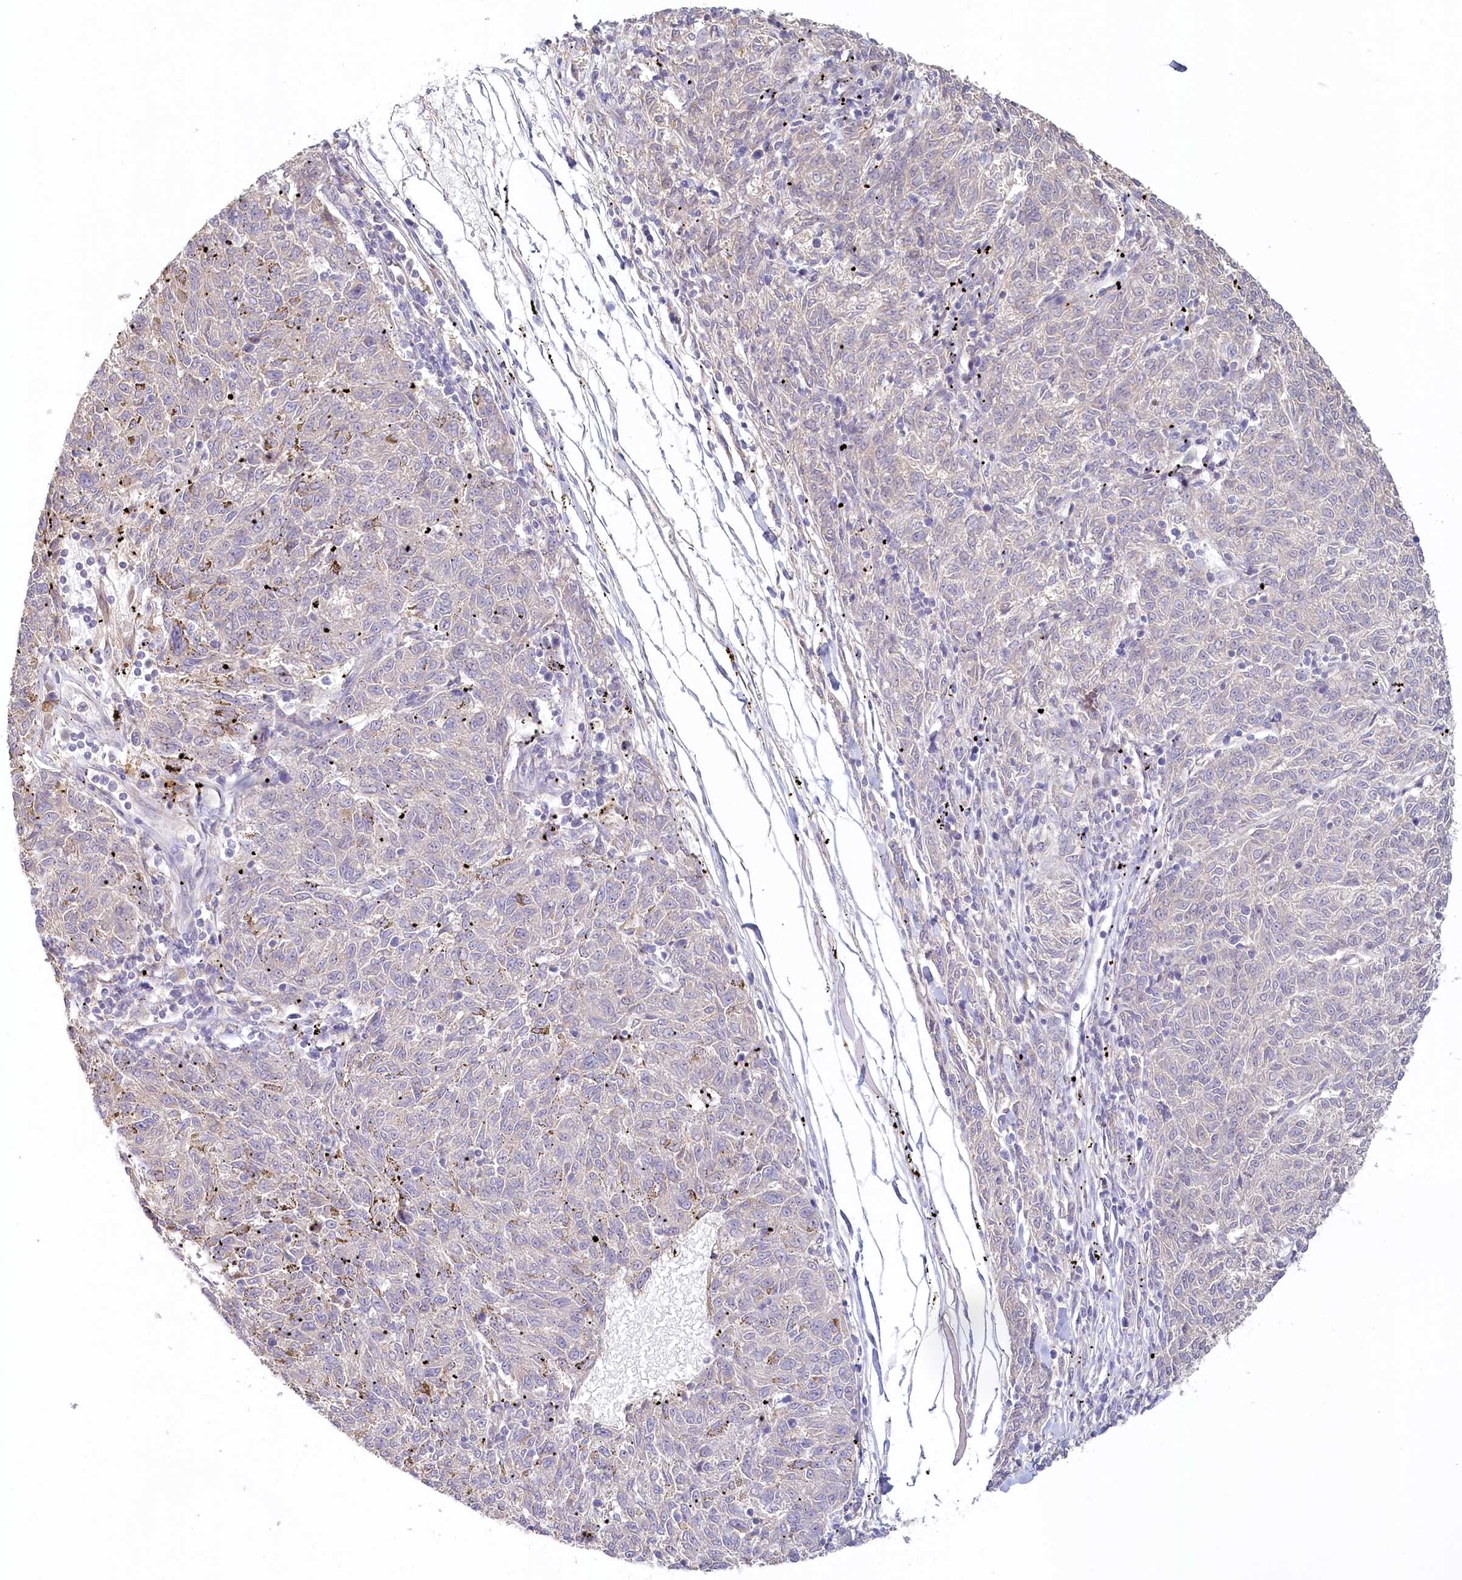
{"staining": {"intensity": "negative", "quantity": "none", "location": "none"}, "tissue": "melanoma", "cell_type": "Tumor cells", "image_type": "cancer", "snomed": [{"axis": "morphology", "description": "Malignant melanoma, NOS"}, {"axis": "topography", "description": "Skin"}], "caption": "DAB immunohistochemical staining of malignant melanoma displays no significant positivity in tumor cells.", "gene": "VSIG1", "patient": {"sex": "female", "age": 72}}